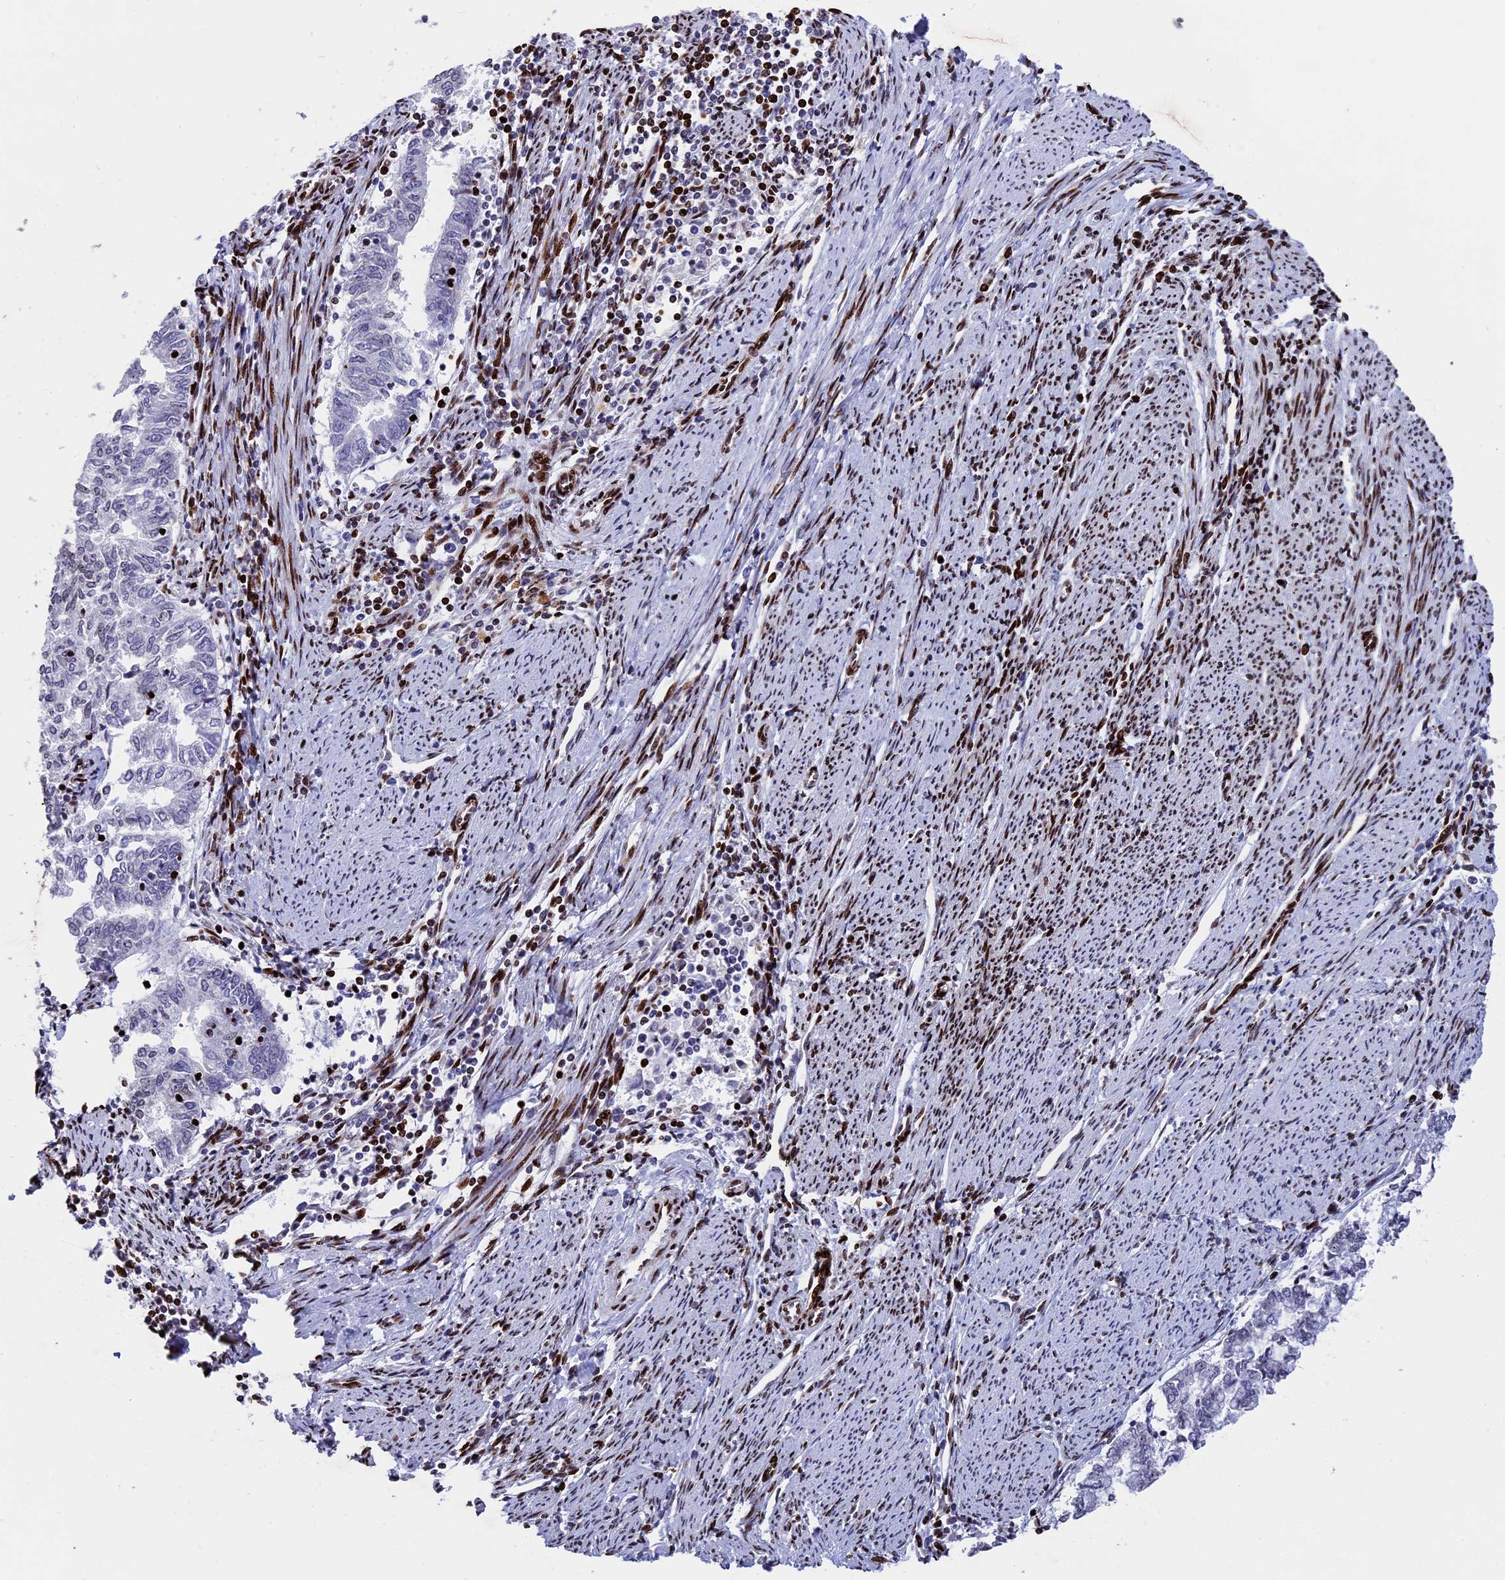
{"staining": {"intensity": "strong", "quantity": "<25%", "location": "nuclear"}, "tissue": "endometrial cancer", "cell_type": "Tumor cells", "image_type": "cancer", "snomed": [{"axis": "morphology", "description": "Adenocarcinoma, NOS"}, {"axis": "topography", "description": "Endometrium"}], "caption": "A medium amount of strong nuclear expression is seen in approximately <25% of tumor cells in adenocarcinoma (endometrial) tissue.", "gene": "BTBD3", "patient": {"sex": "female", "age": 79}}